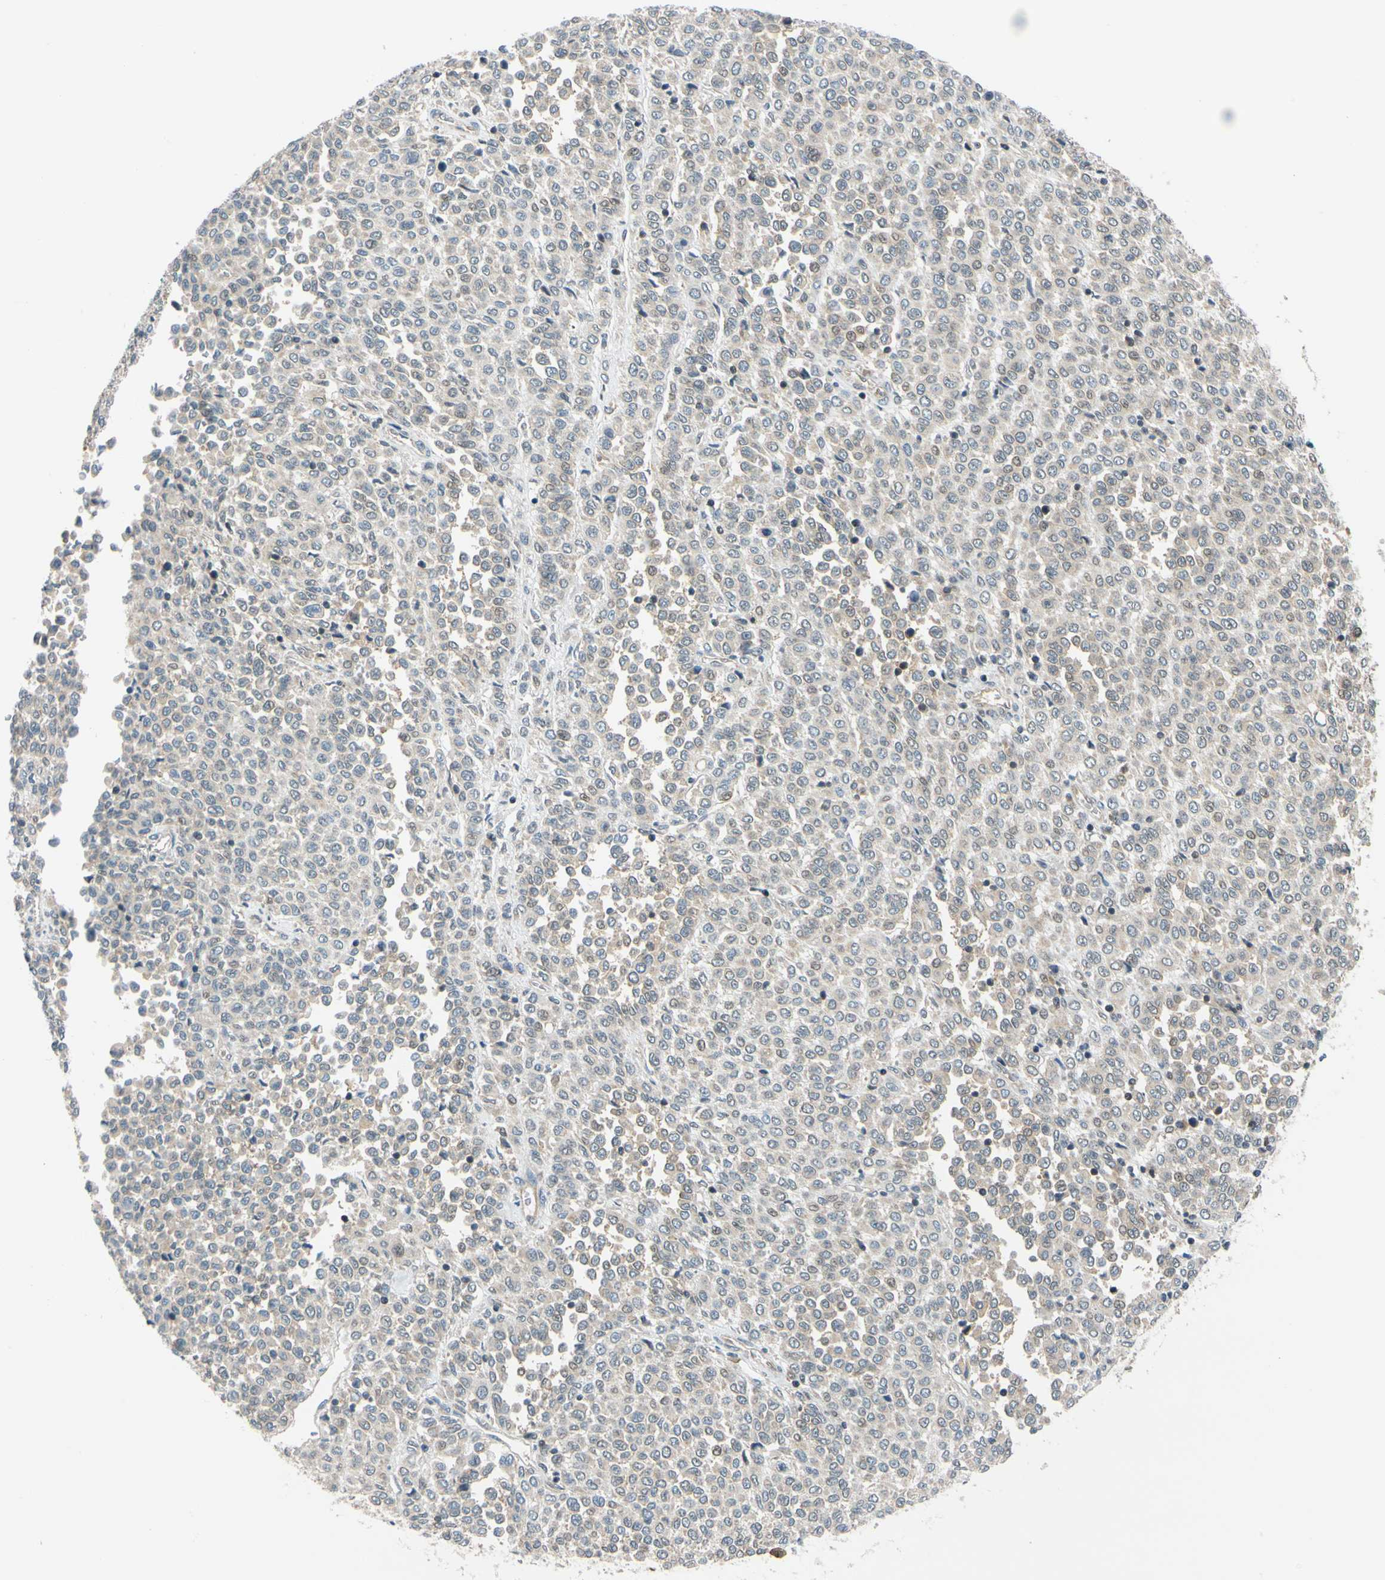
{"staining": {"intensity": "negative", "quantity": "none", "location": "none"}, "tissue": "melanoma", "cell_type": "Tumor cells", "image_type": "cancer", "snomed": [{"axis": "morphology", "description": "Malignant melanoma, Metastatic site"}, {"axis": "topography", "description": "Pancreas"}], "caption": "This is a micrograph of immunohistochemistry (IHC) staining of malignant melanoma (metastatic site), which shows no expression in tumor cells. (DAB IHC with hematoxylin counter stain).", "gene": "MAPK9", "patient": {"sex": "female", "age": 30}}